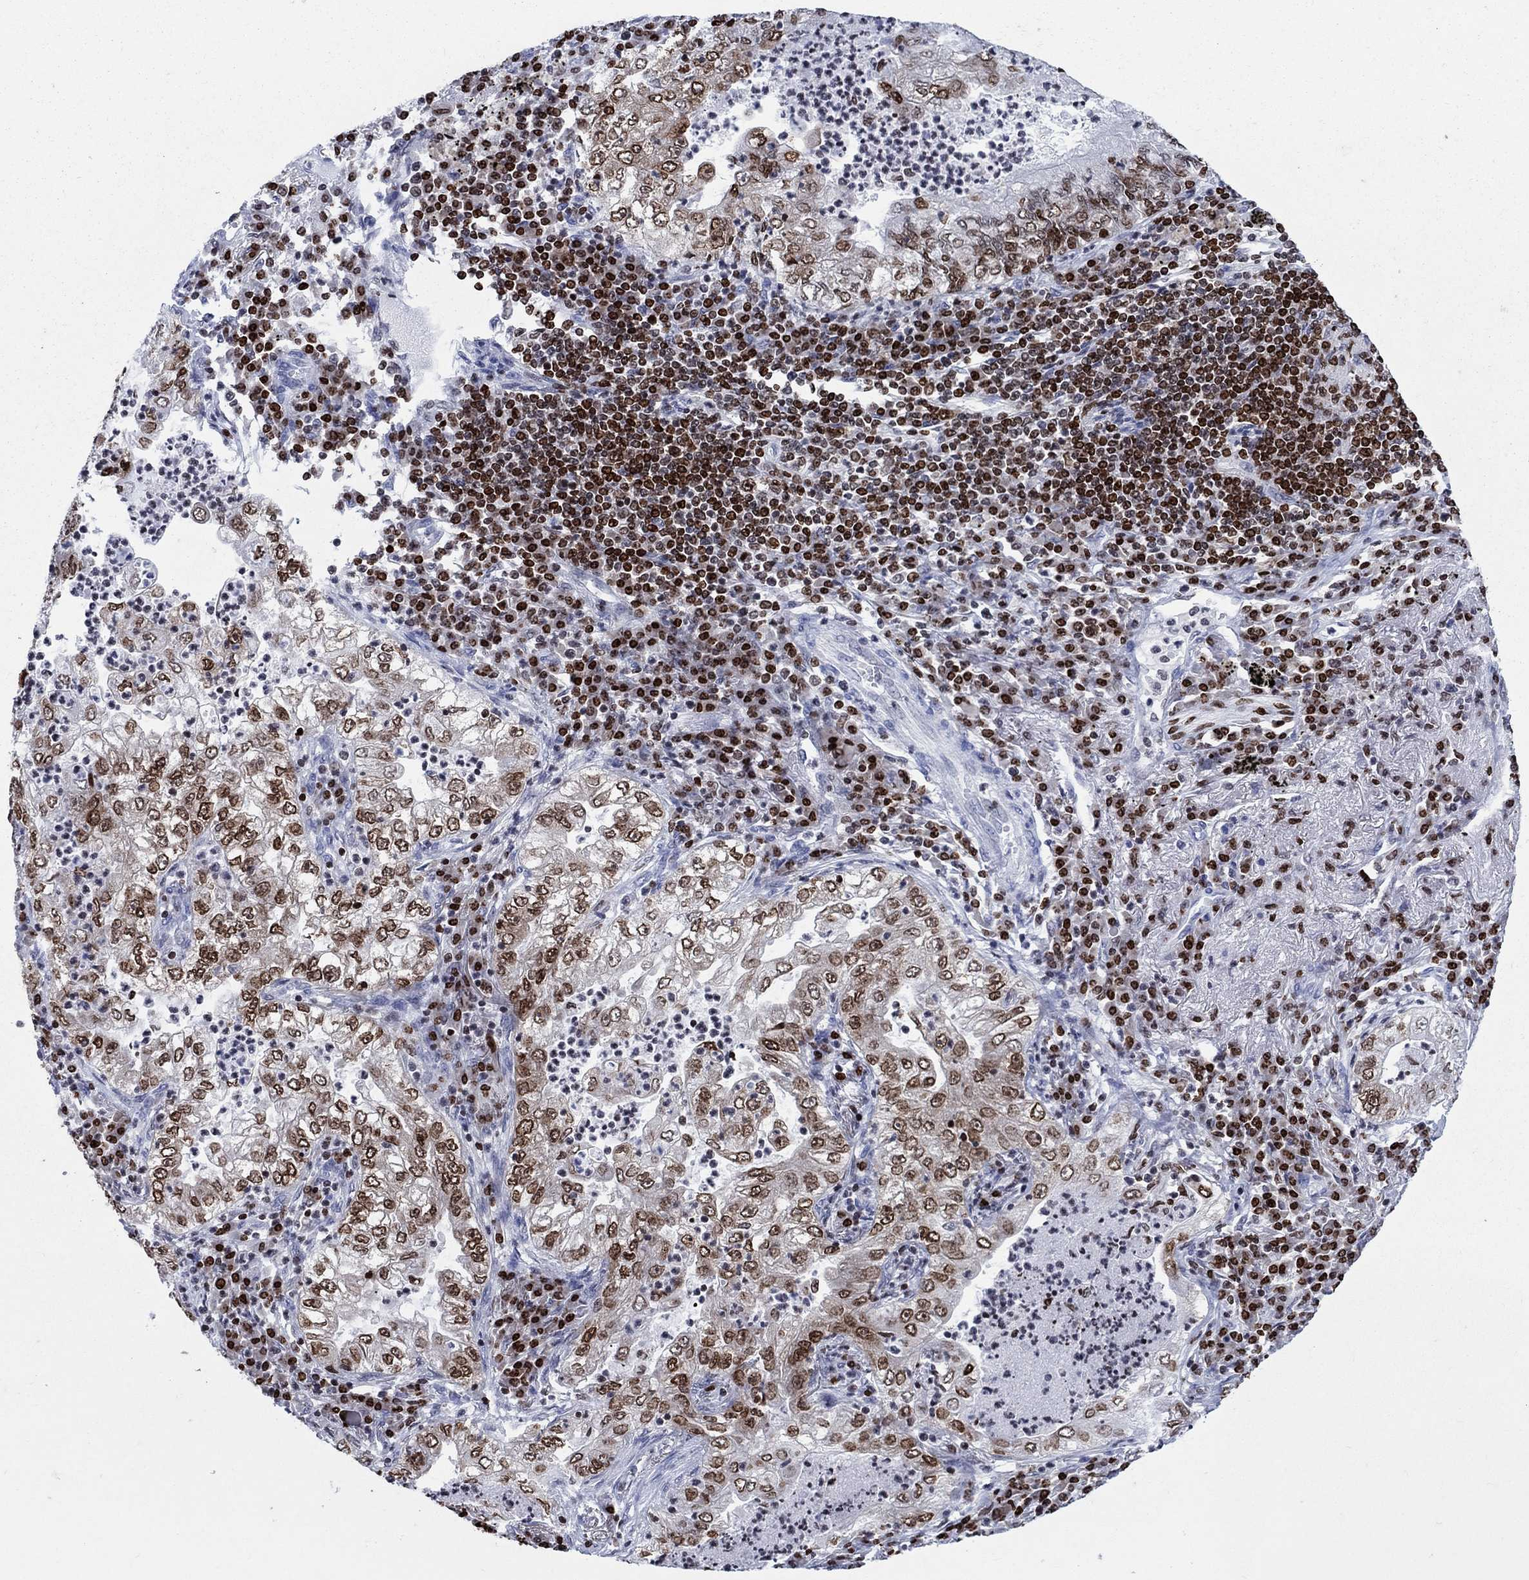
{"staining": {"intensity": "moderate", "quantity": ">75%", "location": "cytoplasmic/membranous,nuclear"}, "tissue": "lung cancer", "cell_type": "Tumor cells", "image_type": "cancer", "snomed": [{"axis": "morphology", "description": "Adenocarcinoma, NOS"}, {"axis": "topography", "description": "Lung"}], "caption": "IHC micrograph of neoplastic tissue: human lung adenocarcinoma stained using IHC demonstrates medium levels of moderate protein expression localized specifically in the cytoplasmic/membranous and nuclear of tumor cells, appearing as a cytoplasmic/membranous and nuclear brown color.", "gene": "HMGA1", "patient": {"sex": "female", "age": 73}}